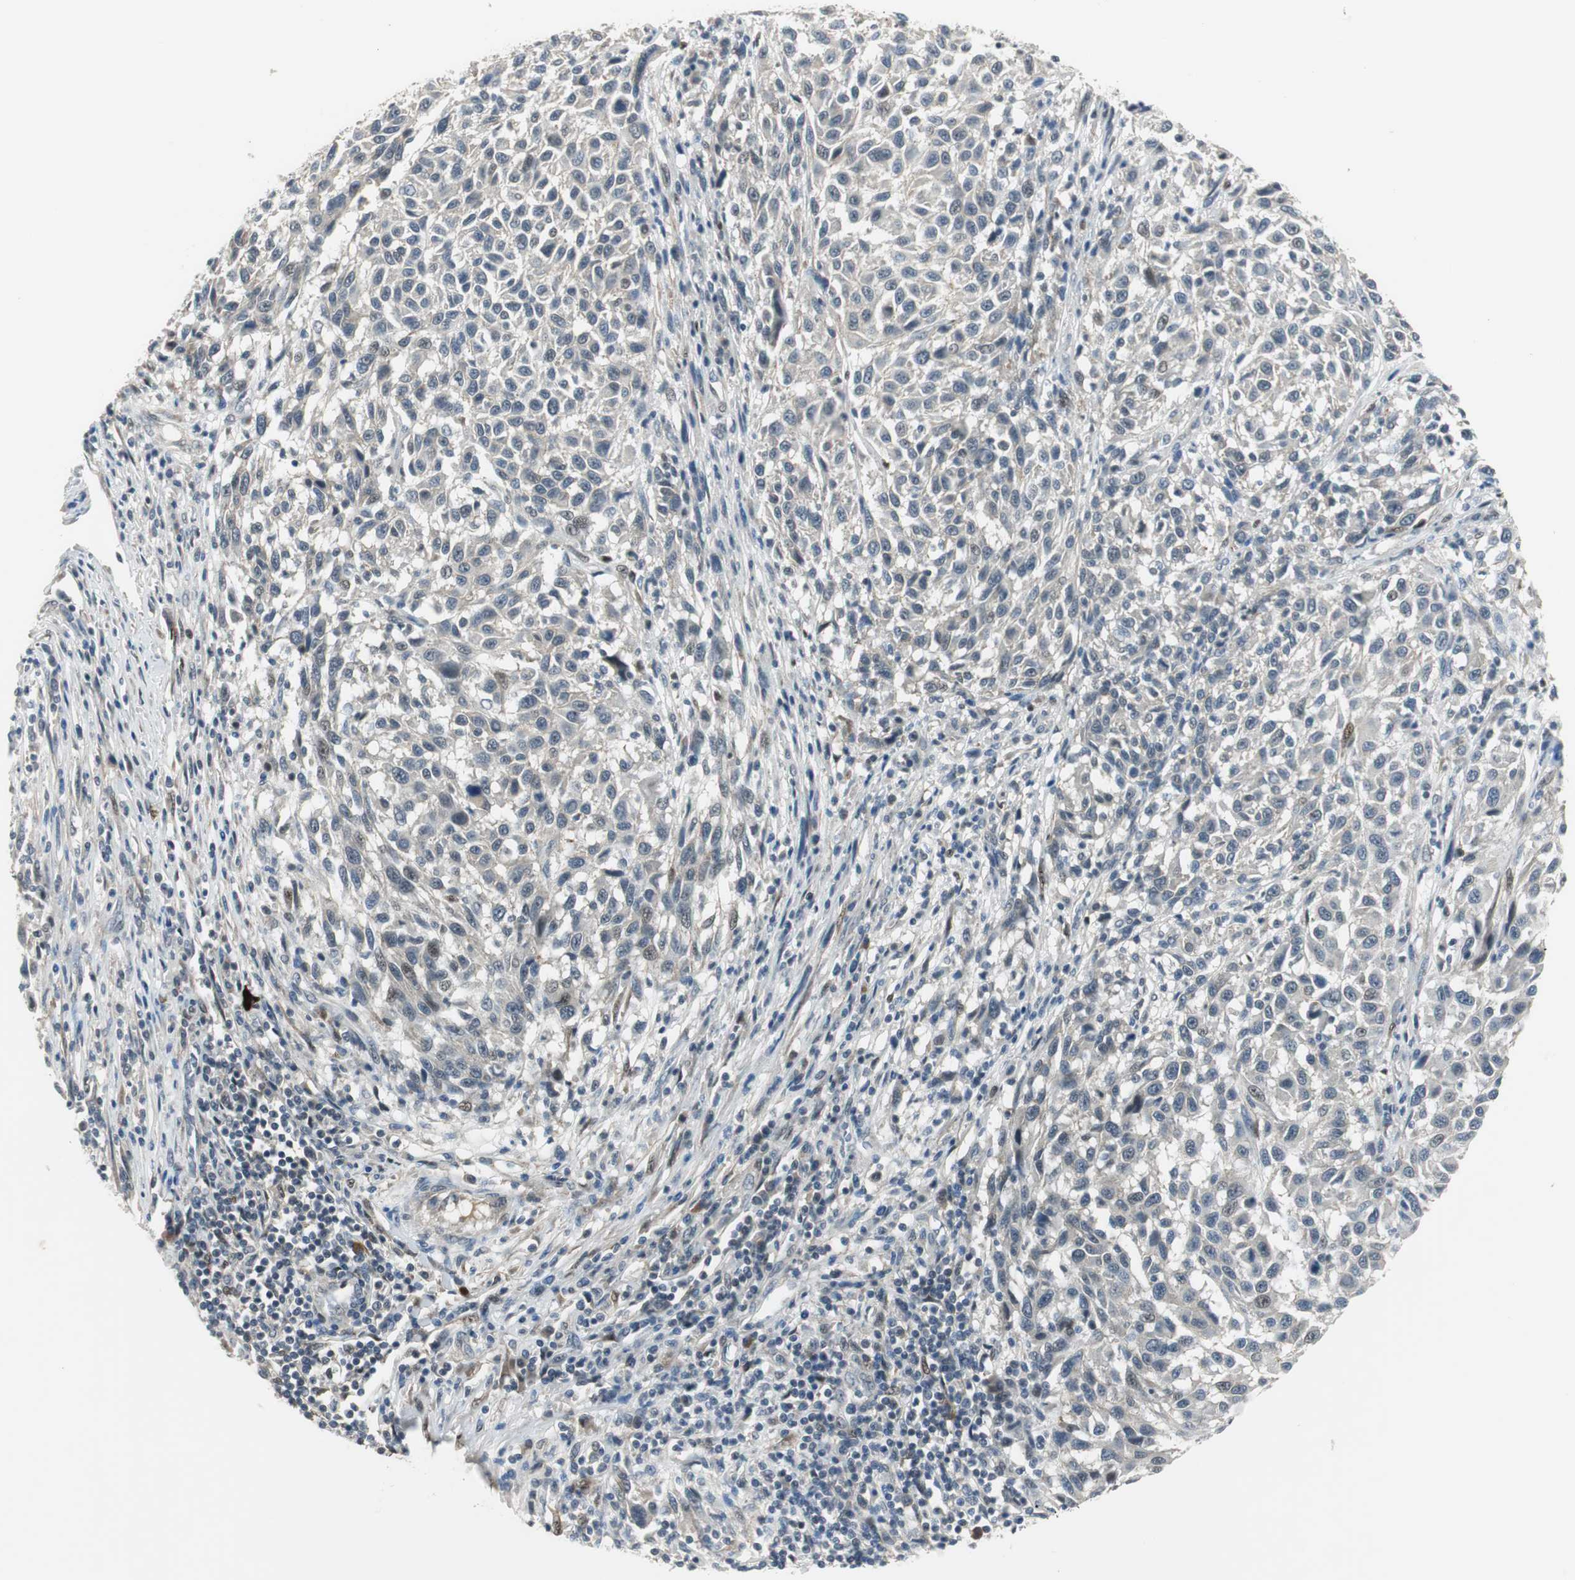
{"staining": {"intensity": "weak", "quantity": "<25%", "location": "nuclear"}, "tissue": "melanoma", "cell_type": "Tumor cells", "image_type": "cancer", "snomed": [{"axis": "morphology", "description": "Malignant melanoma, Metastatic site"}, {"axis": "topography", "description": "Lymph node"}], "caption": "An IHC histopathology image of malignant melanoma (metastatic site) is shown. There is no staining in tumor cells of malignant melanoma (metastatic site).", "gene": "FHL2", "patient": {"sex": "male", "age": 61}}